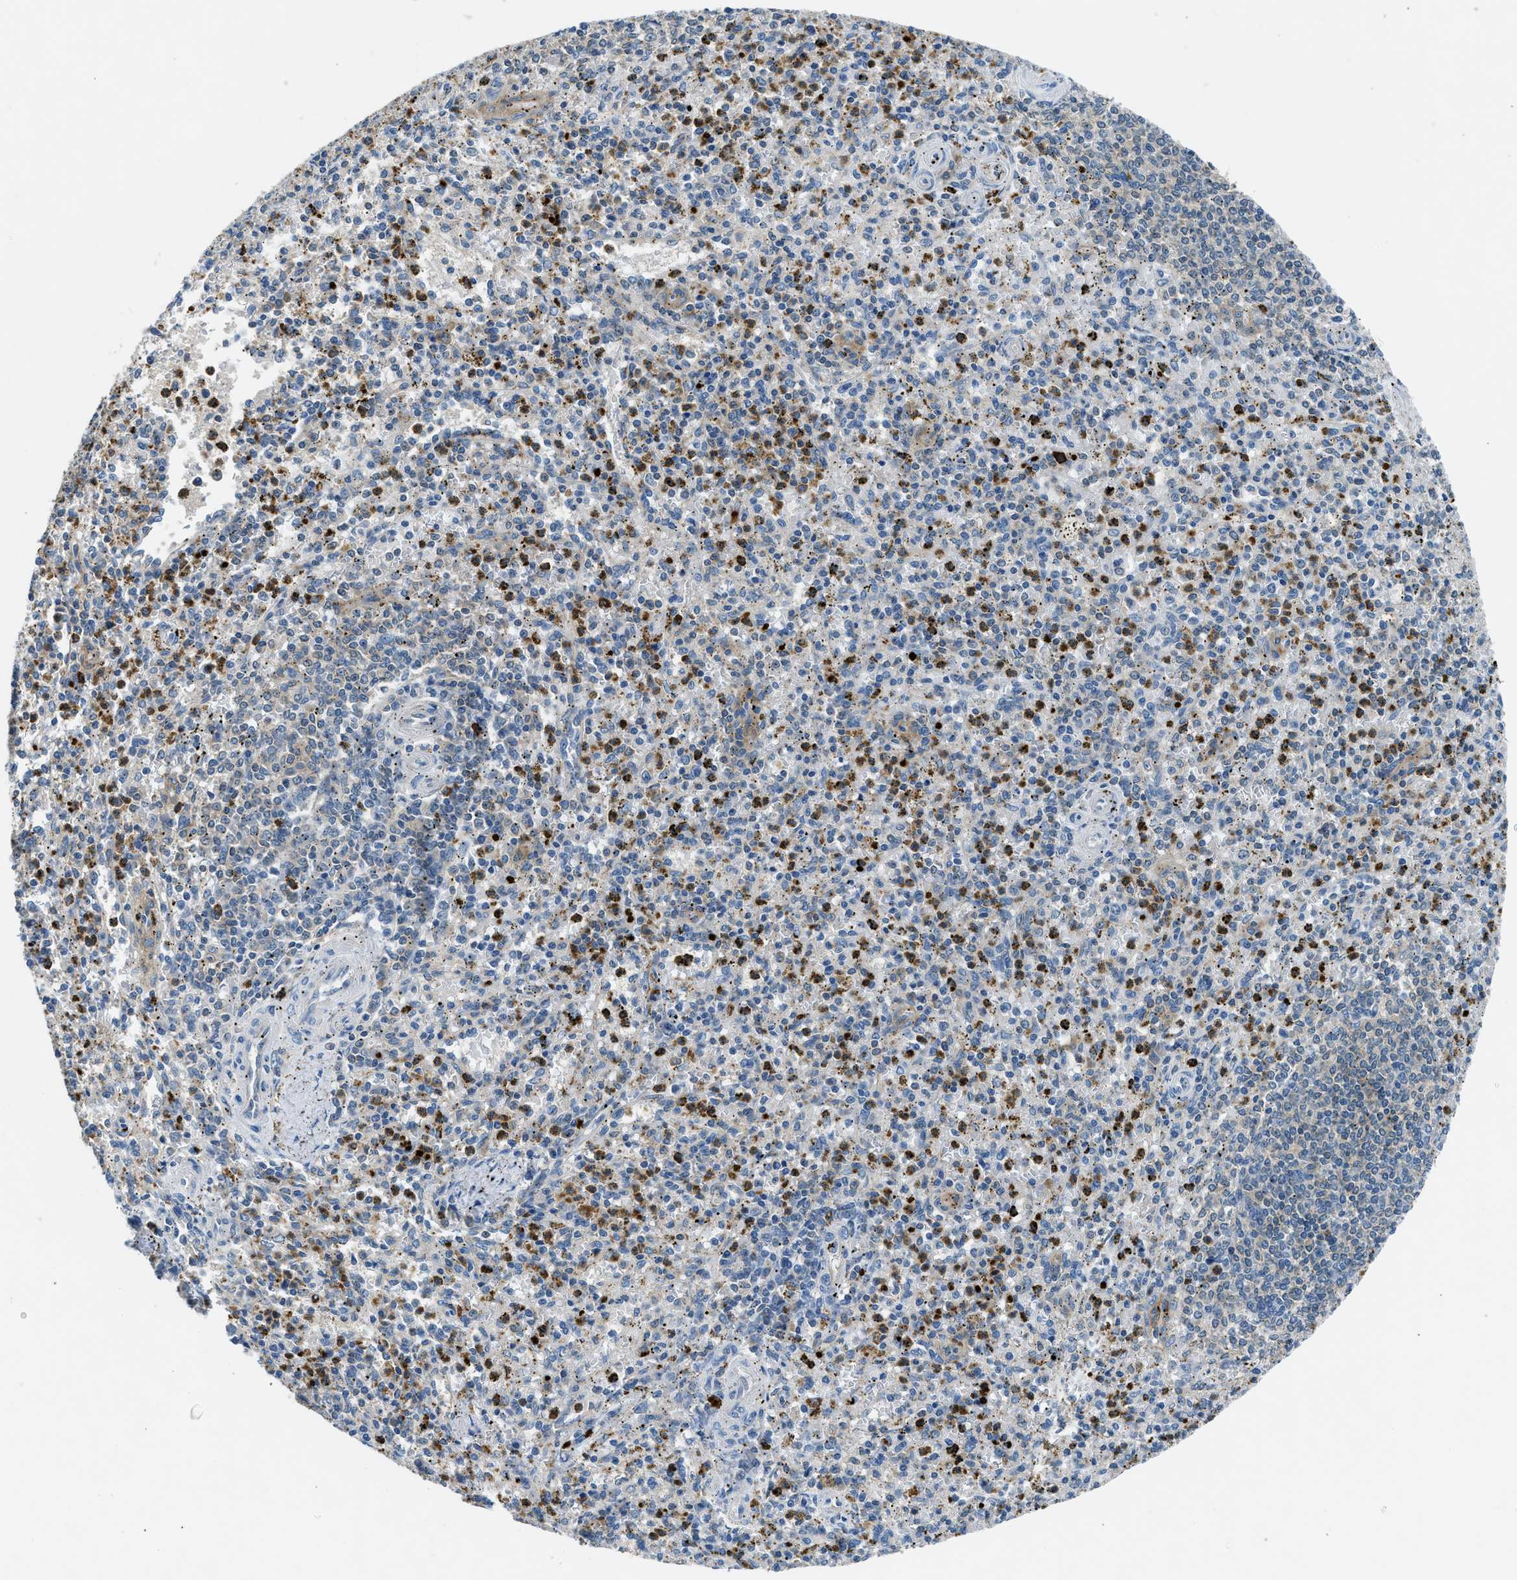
{"staining": {"intensity": "moderate", "quantity": "<25%", "location": "cytoplasmic/membranous"}, "tissue": "spleen", "cell_type": "Cells in red pulp", "image_type": "normal", "snomed": [{"axis": "morphology", "description": "Normal tissue, NOS"}, {"axis": "topography", "description": "Spleen"}], "caption": "DAB immunohistochemical staining of normal human spleen reveals moderate cytoplasmic/membranous protein positivity in about <25% of cells in red pulp. Using DAB (3,3'-diaminobenzidine) (brown) and hematoxylin (blue) stains, captured at high magnification using brightfield microscopy.", "gene": "BMP1", "patient": {"sex": "male", "age": 72}}